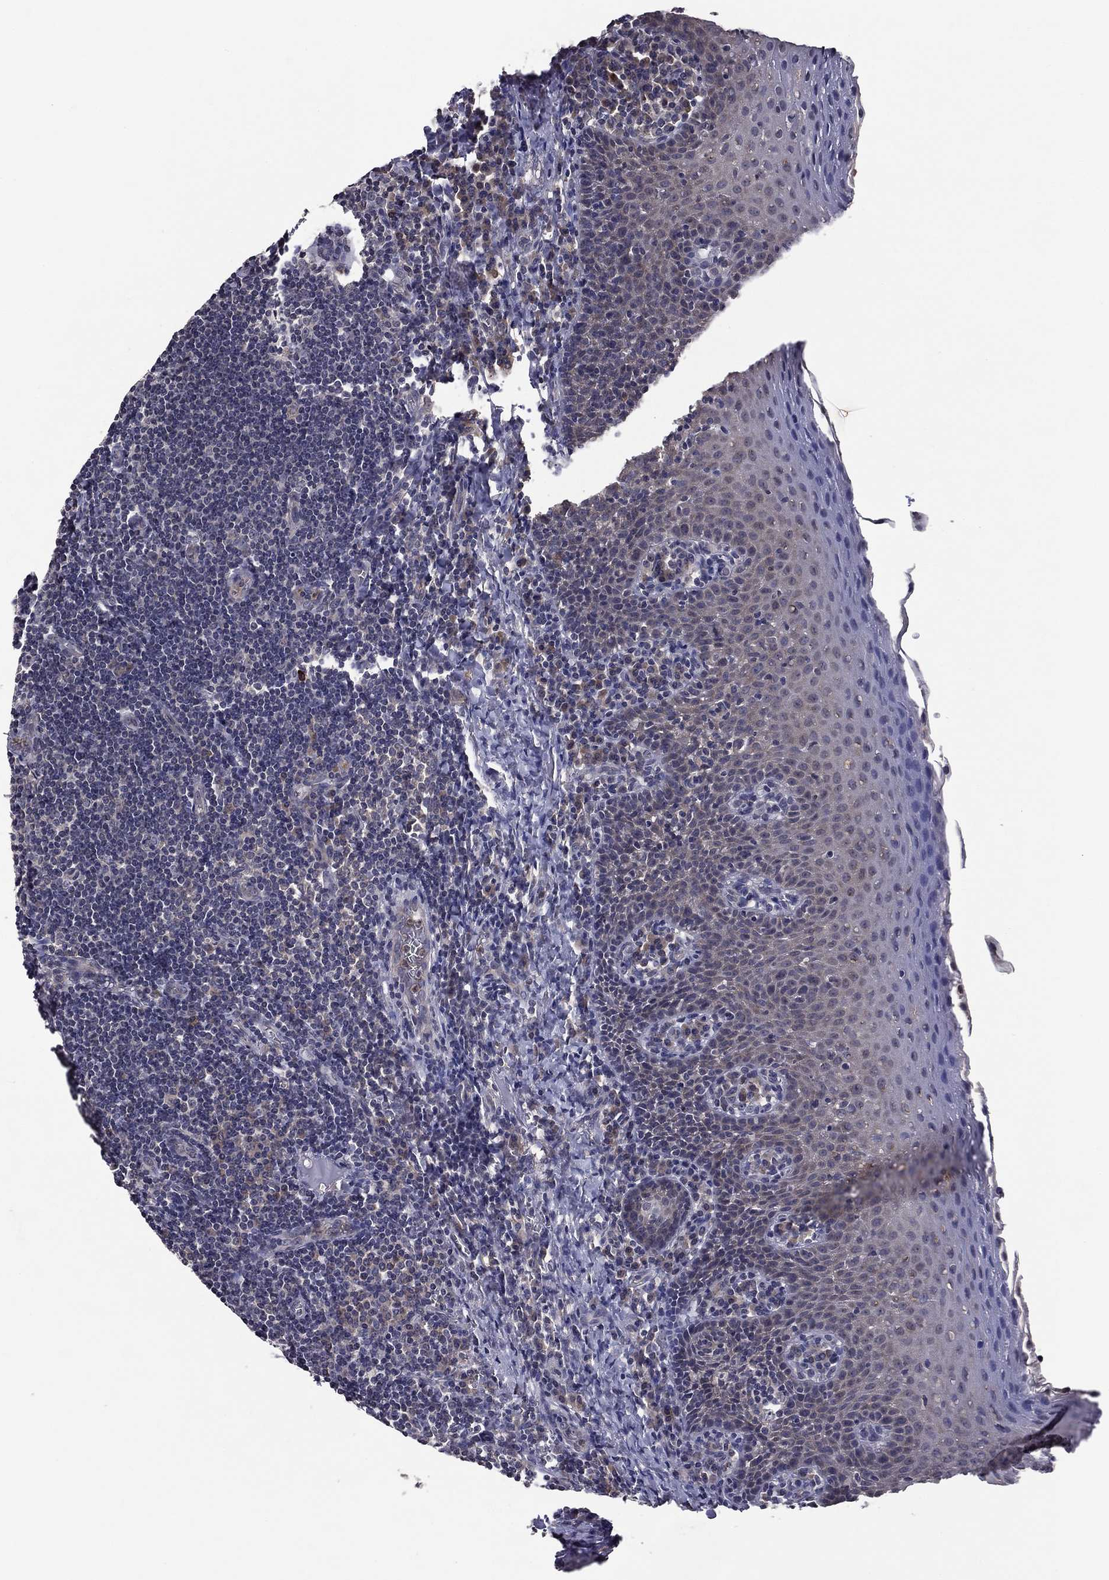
{"staining": {"intensity": "moderate", "quantity": "<25%", "location": "cytoplasmic/membranous"}, "tissue": "tonsil", "cell_type": "Germinal center cells", "image_type": "normal", "snomed": [{"axis": "morphology", "description": "Normal tissue, NOS"}, {"axis": "morphology", "description": "Inflammation, NOS"}, {"axis": "topography", "description": "Tonsil"}], "caption": "This is an image of IHC staining of benign tonsil, which shows moderate positivity in the cytoplasmic/membranous of germinal center cells.", "gene": "PROS1", "patient": {"sex": "female", "age": 31}}